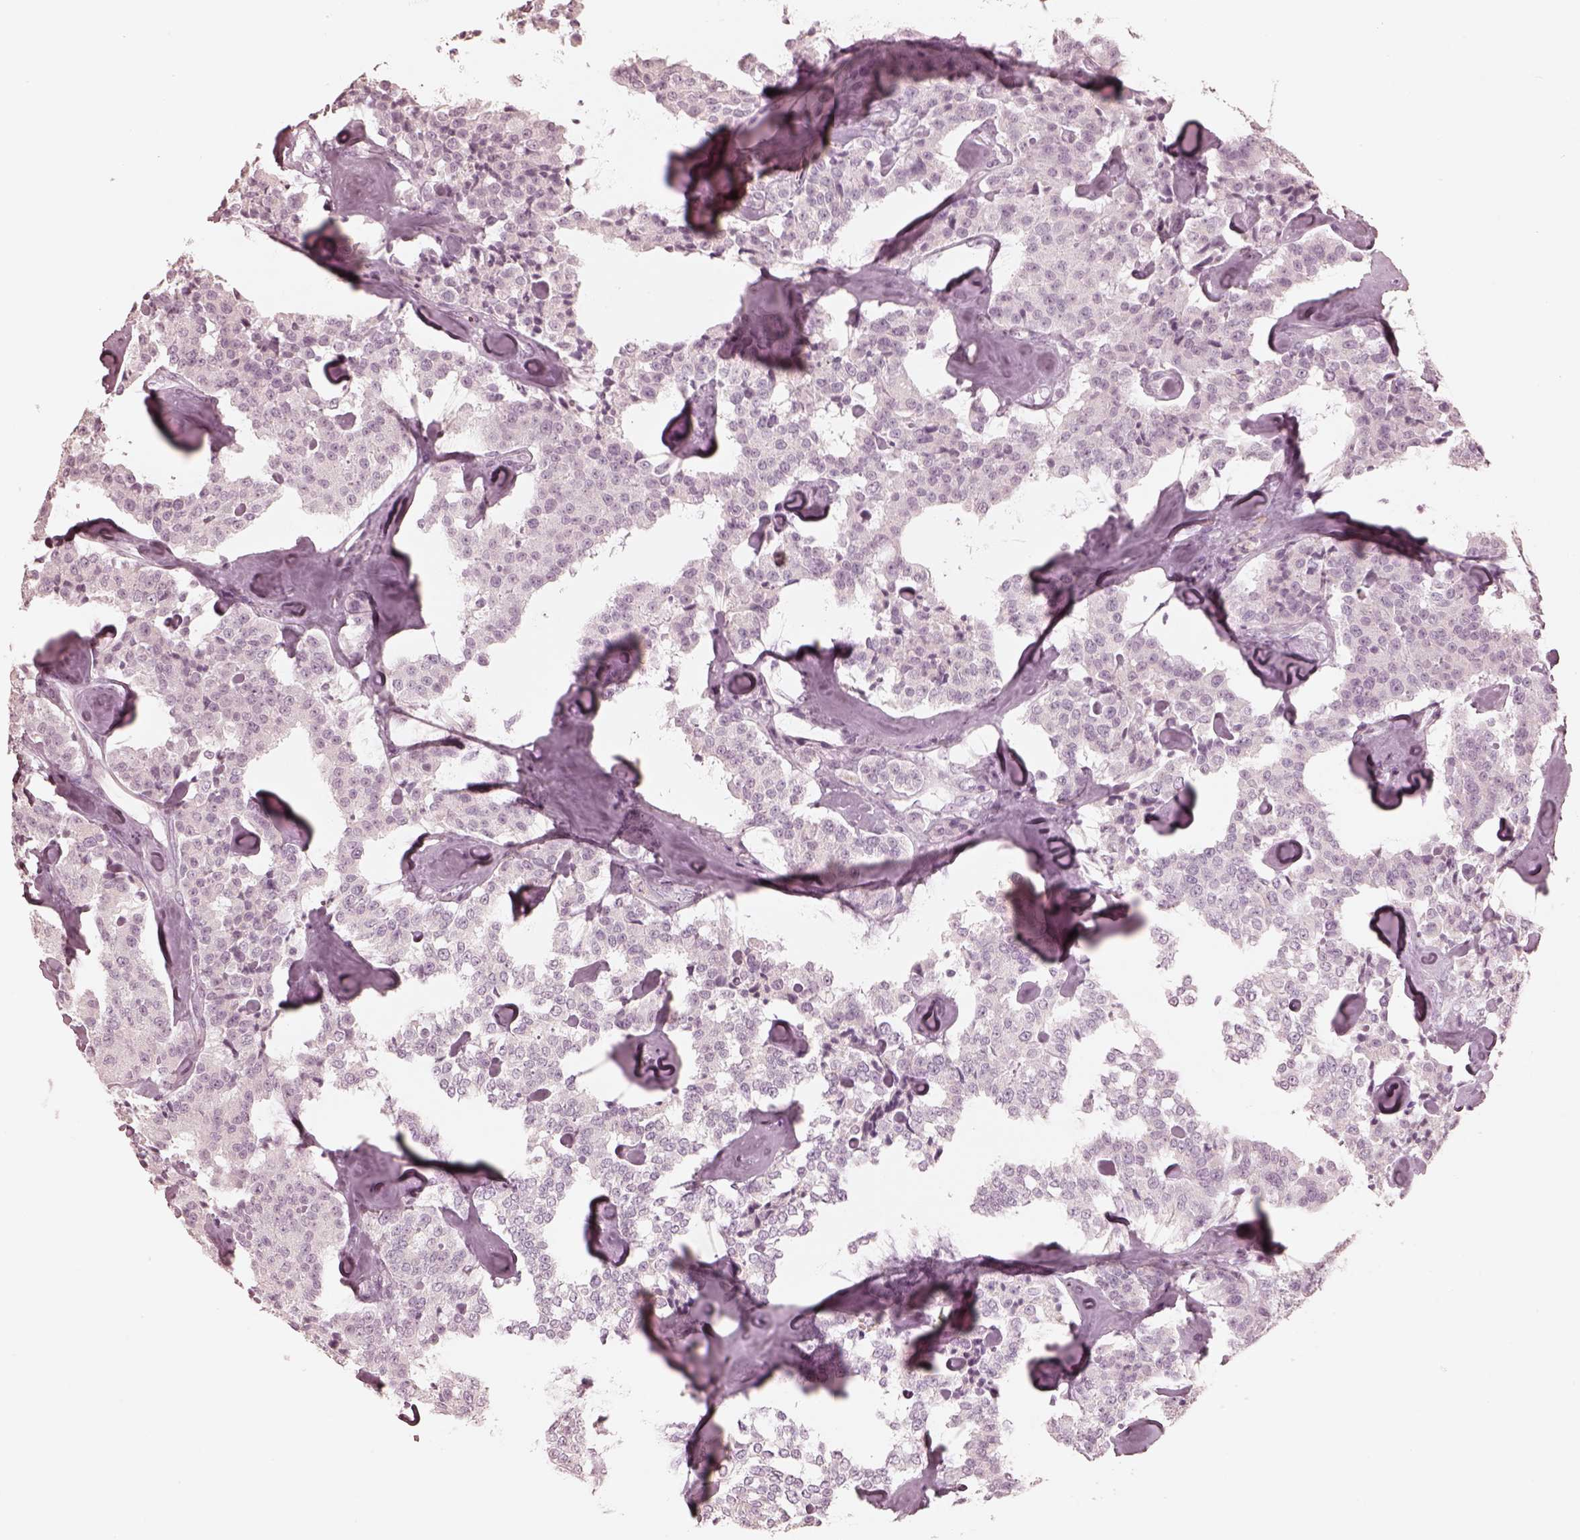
{"staining": {"intensity": "negative", "quantity": "none", "location": "none"}, "tissue": "carcinoid", "cell_type": "Tumor cells", "image_type": "cancer", "snomed": [{"axis": "morphology", "description": "Carcinoid, malignant, NOS"}, {"axis": "topography", "description": "Pancreas"}], "caption": "Micrograph shows no significant protein positivity in tumor cells of carcinoid.", "gene": "CALR3", "patient": {"sex": "male", "age": 41}}